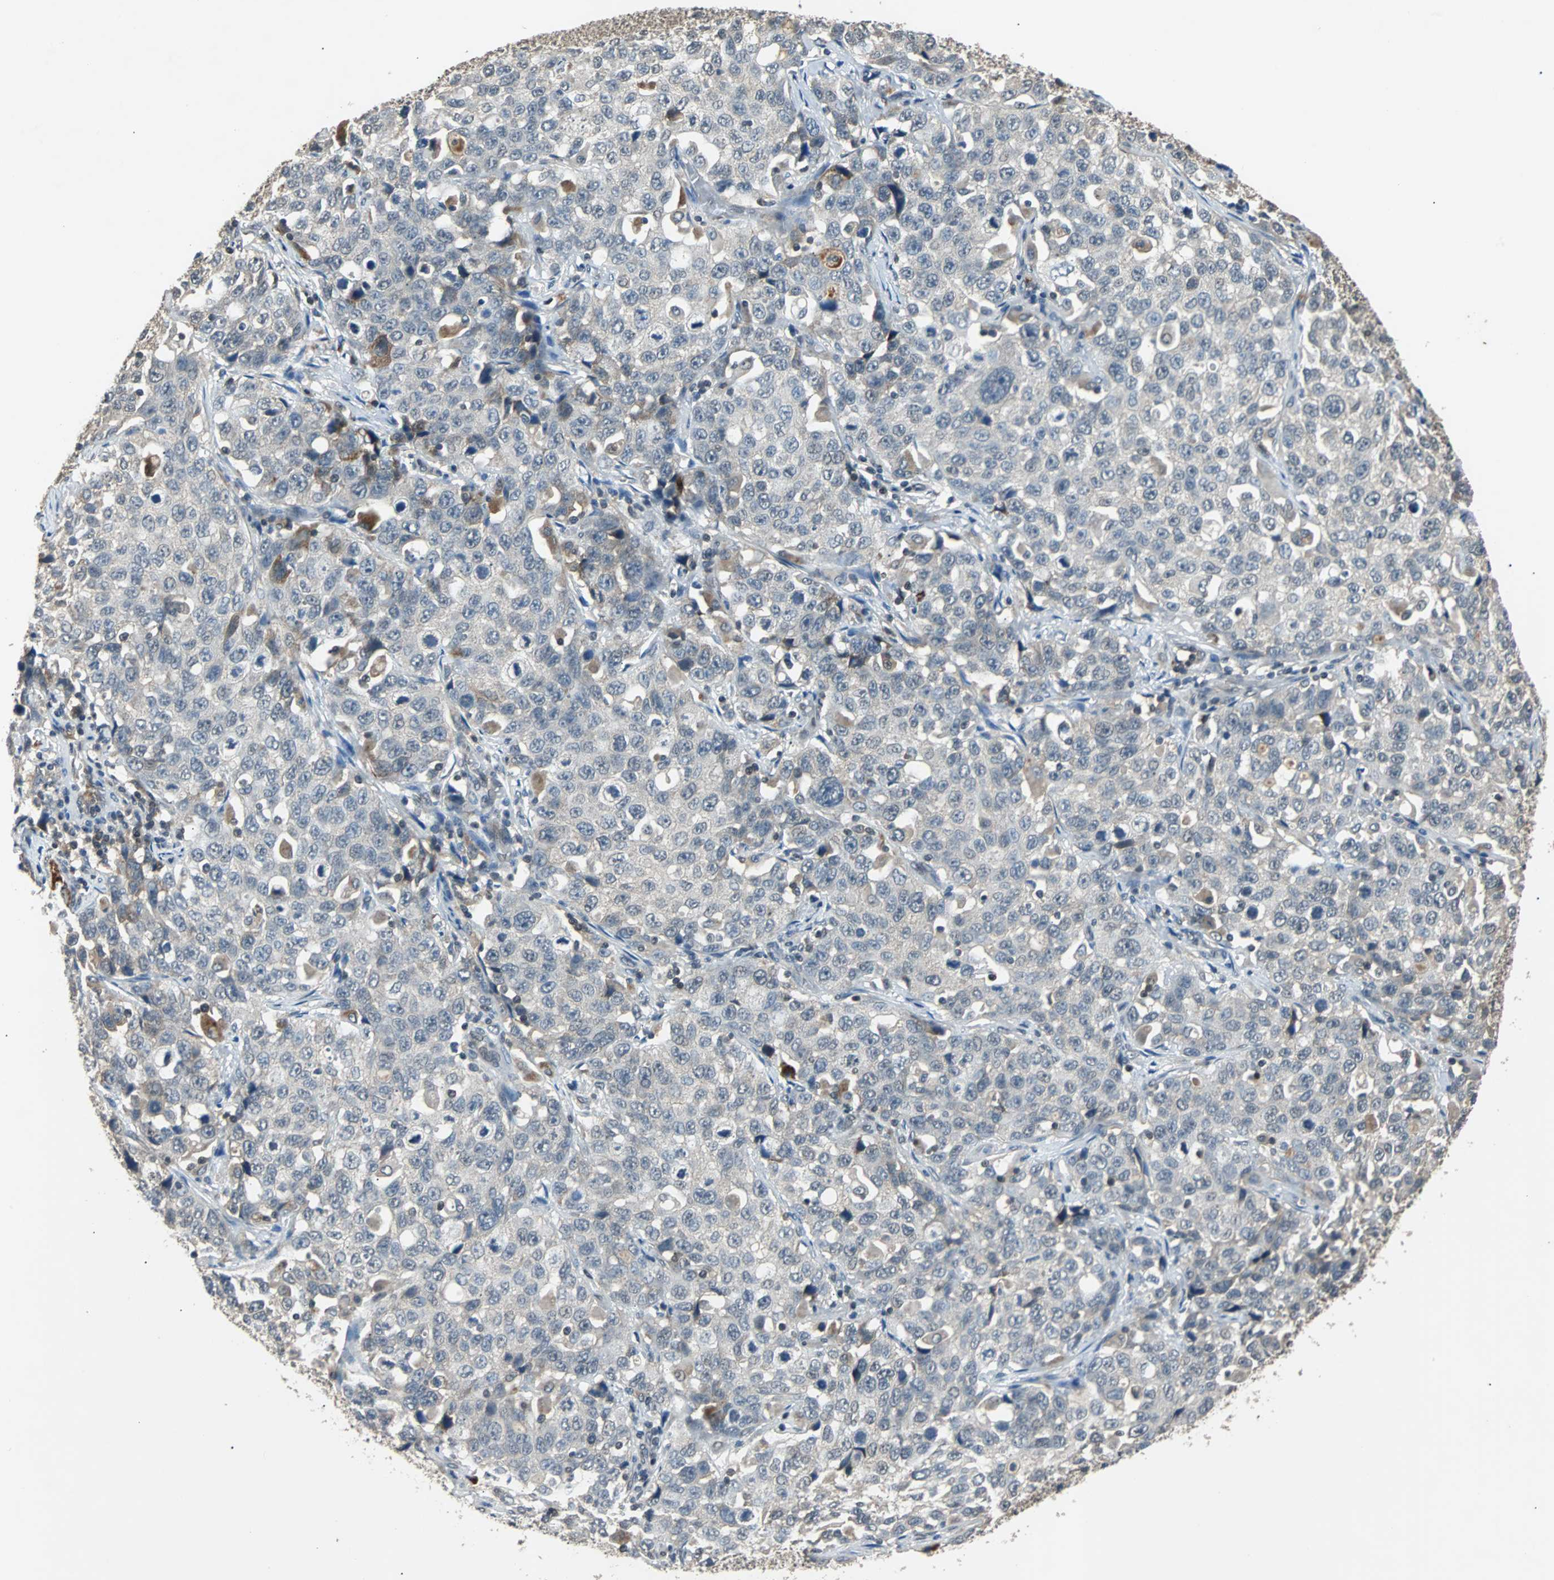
{"staining": {"intensity": "moderate", "quantity": "<25%", "location": "cytoplasmic/membranous"}, "tissue": "stomach cancer", "cell_type": "Tumor cells", "image_type": "cancer", "snomed": [{"axis": "morphology", "description": "Normal tissue, NOS"}, {"axis": "morphology", "description": "Adenocarcinoma, NOS"}, {"axis": "topography", "description": "Stomach"}], "caption": "Protein expression analysis of human adenocarcinoma (stomach) reveals moderate cytoplasmic/membranous expression in about <25% of tumor cells. (Brightfield microscopy of DAB IHC at high magnification).", "gene": "PHC1", "patient": {"sex": "male", "age": 48}}